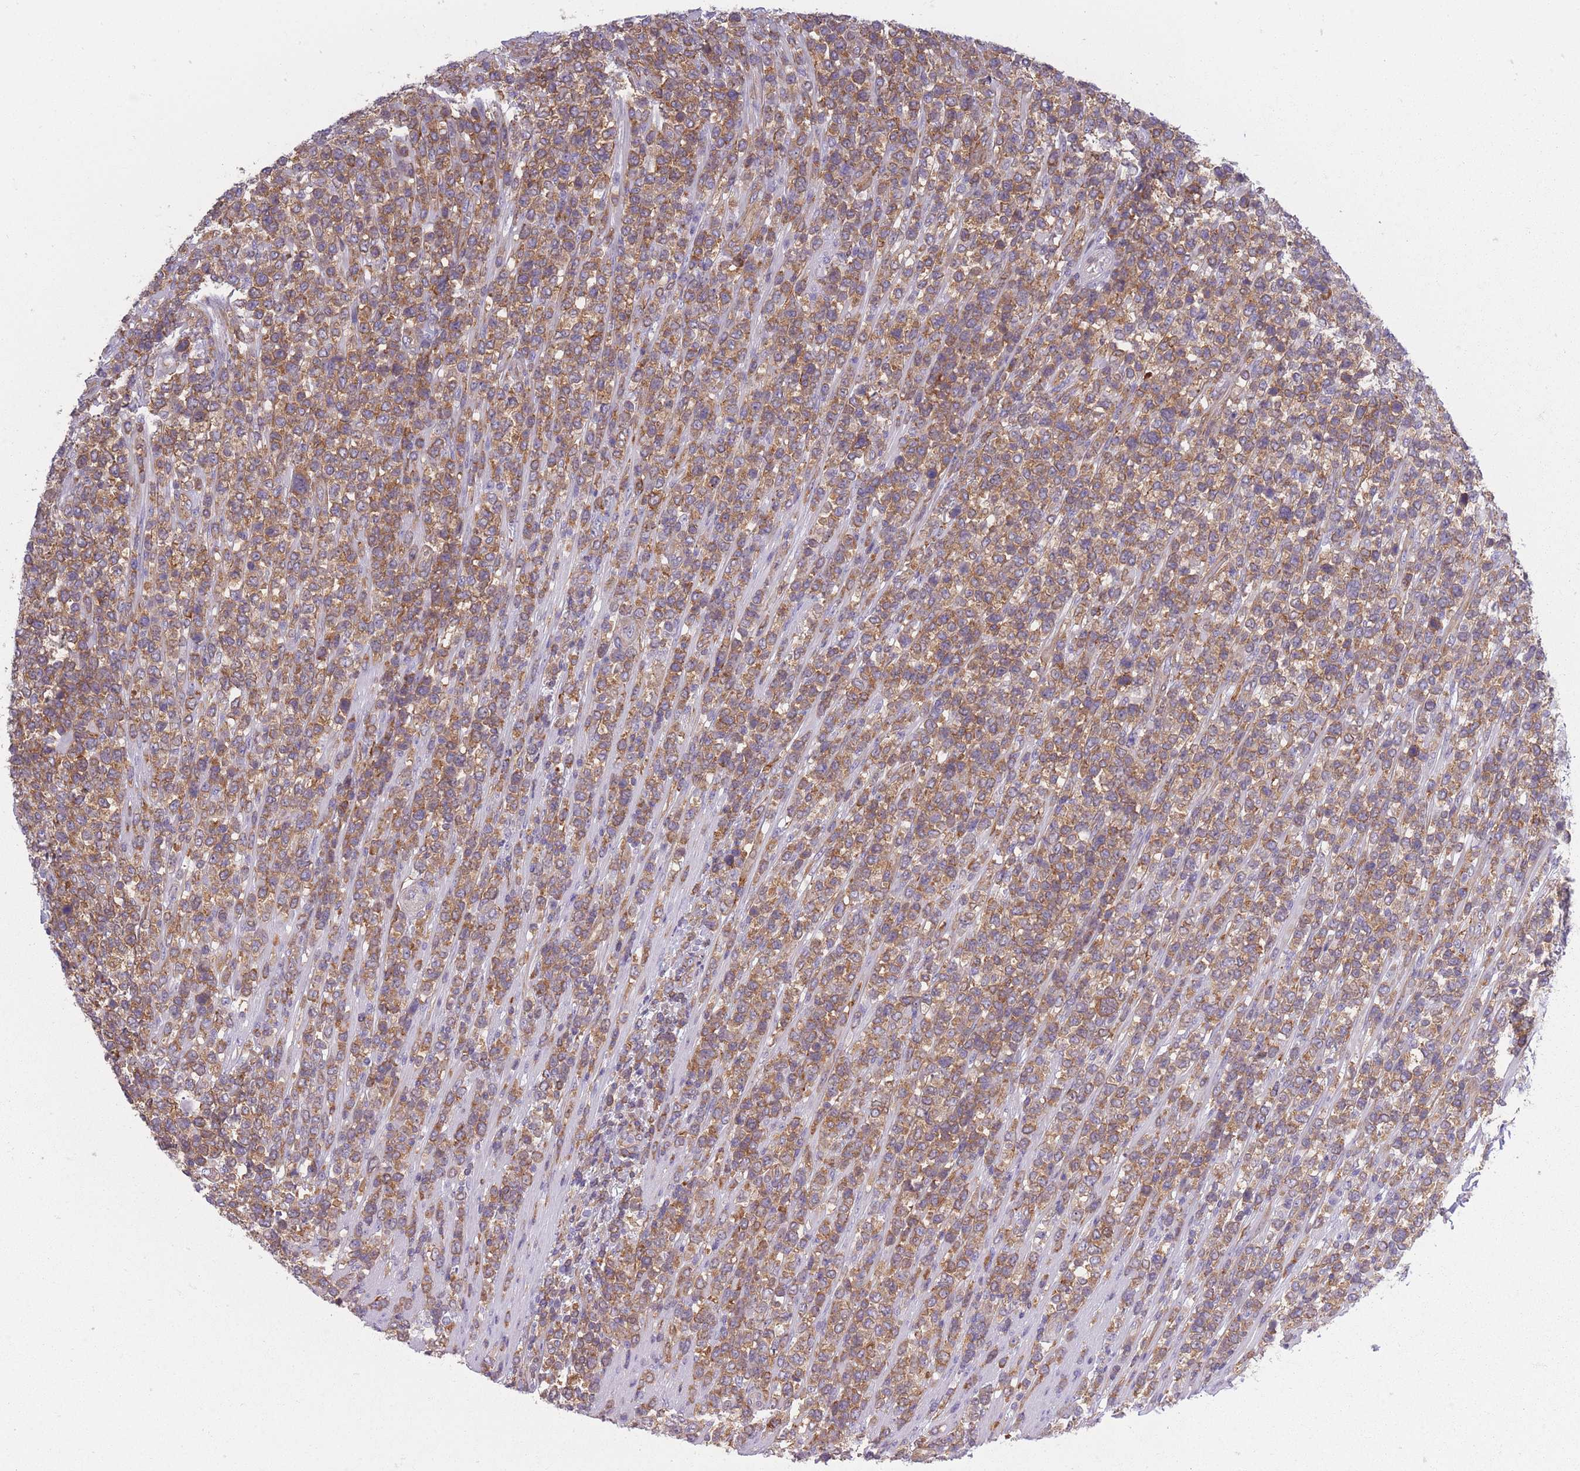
{"staining": {"intensity": "moderate", "quantity": ">75%", "location": "cytoplasmic/membranous"}, "tissue": "lymphoma", "cell_type": "Tumor cells", "image_type": "cancer", "snomed": [{"axis": "morphology", "description": "Malignant lymphoma, non-Hodgkin's type, High grade"}, {"axis": "topography", "description": "Soft tissue"}], "caption": "Protein positivity by immunohistochemistry demonstrates moderate cytoplasmic/membranous staining in approximately >75% of tumor cells in malignant lymphoma, non-Hodgkin's type (high-grade). (DAB IHC, brown staining for protein, blue staining for nuclei).", "gene": "ADD1", "patient": {"sex": "female", "age": 56}}